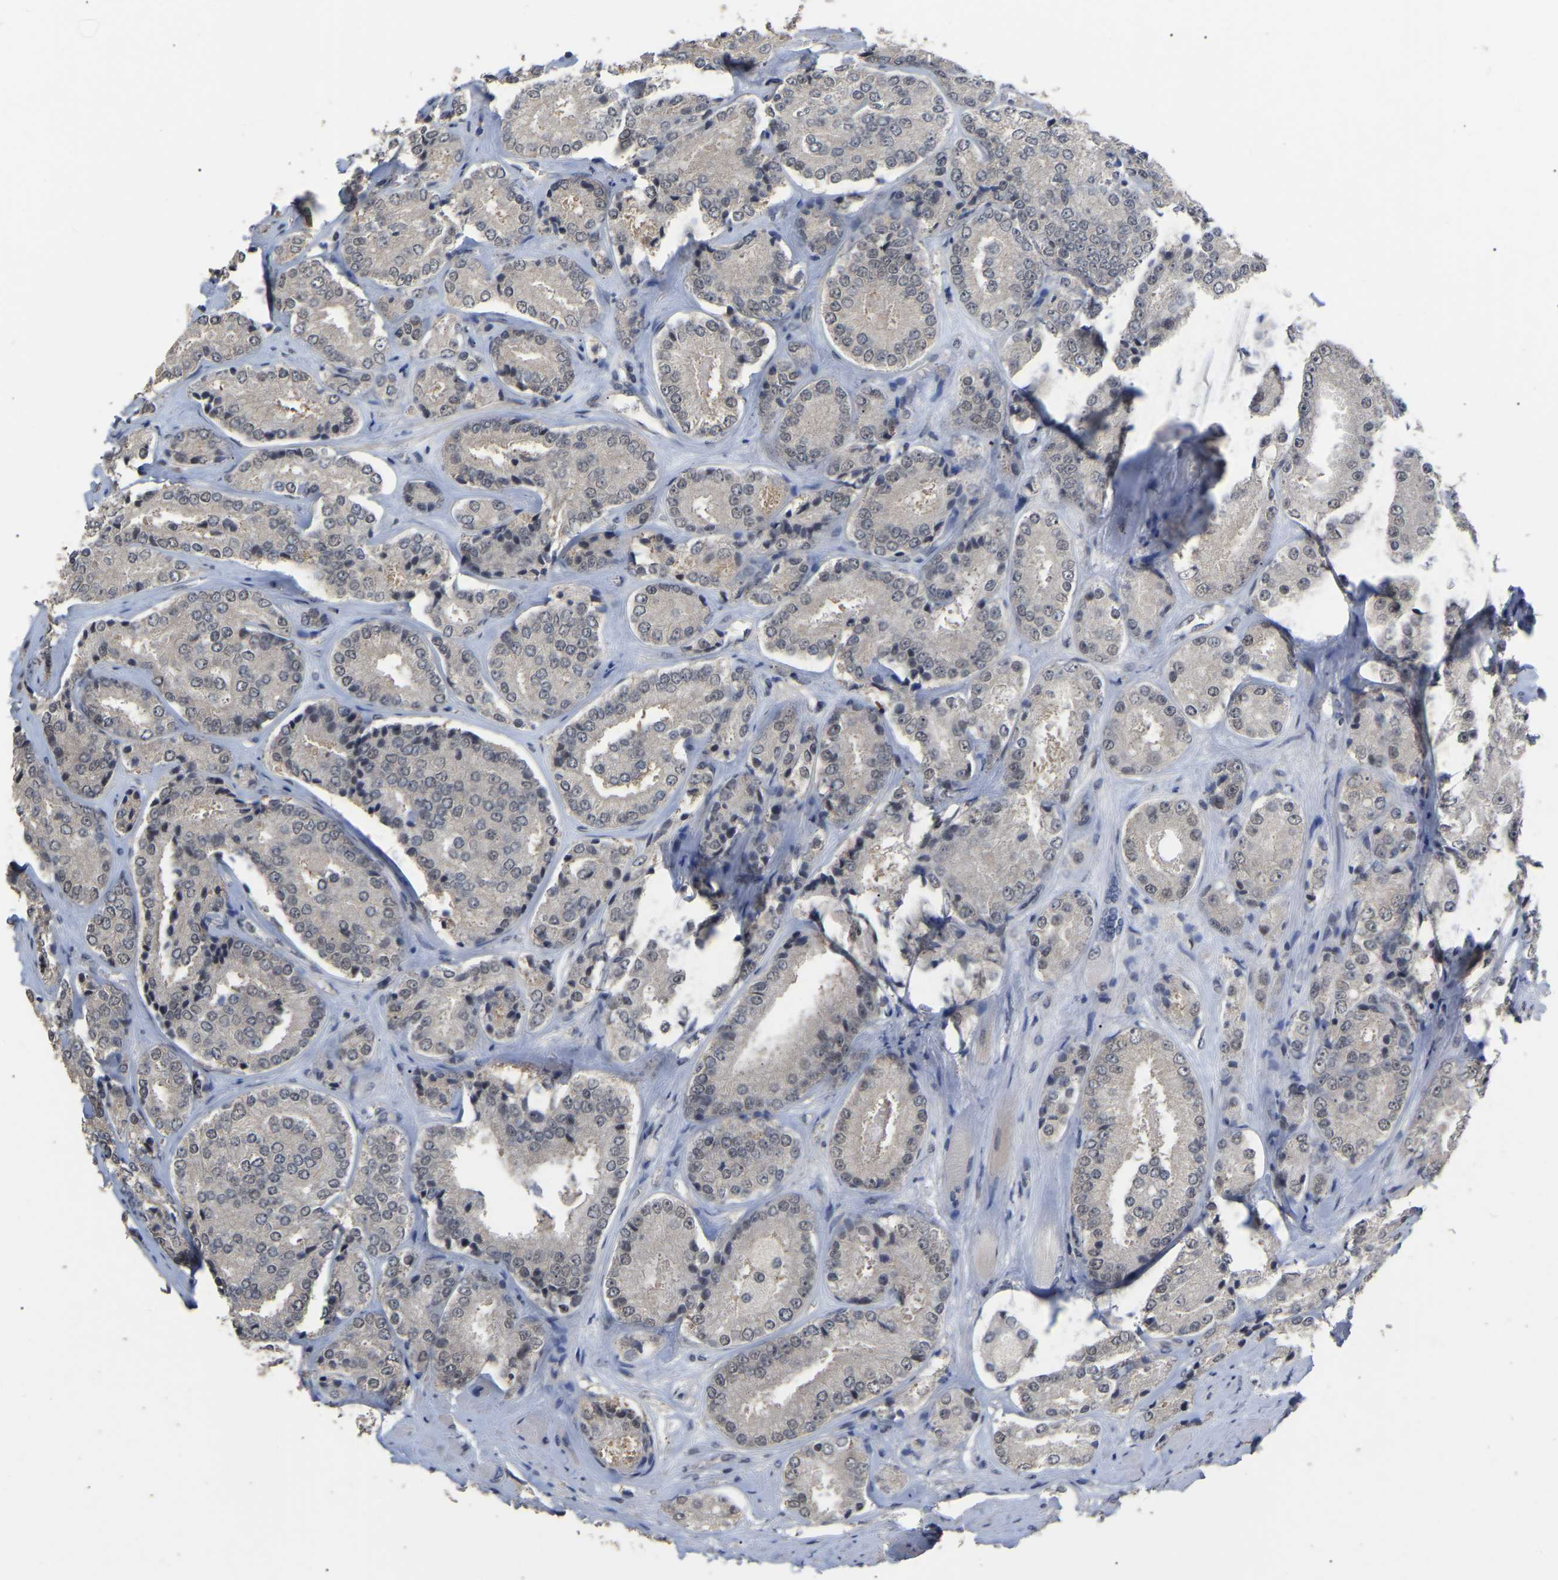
{"staining": {"intensity": "negative", "quantity": "none", "location": "none"}, "tissue": "prostate cancer", "cell_type": "Tumor cells", "image_type": "cancer", "snomed": [{"axis": "morphology", "description": "Adenocarcinoma, High grade"}, {"axis": "topography", "description": "Prostate"}], "caption": "This is an IHC image of prostate adenocarcinoma (high-grade). There is no staining in tumor cells.", "gene": "JAZF1", "patient": {"sex": "male", "age": 65}}